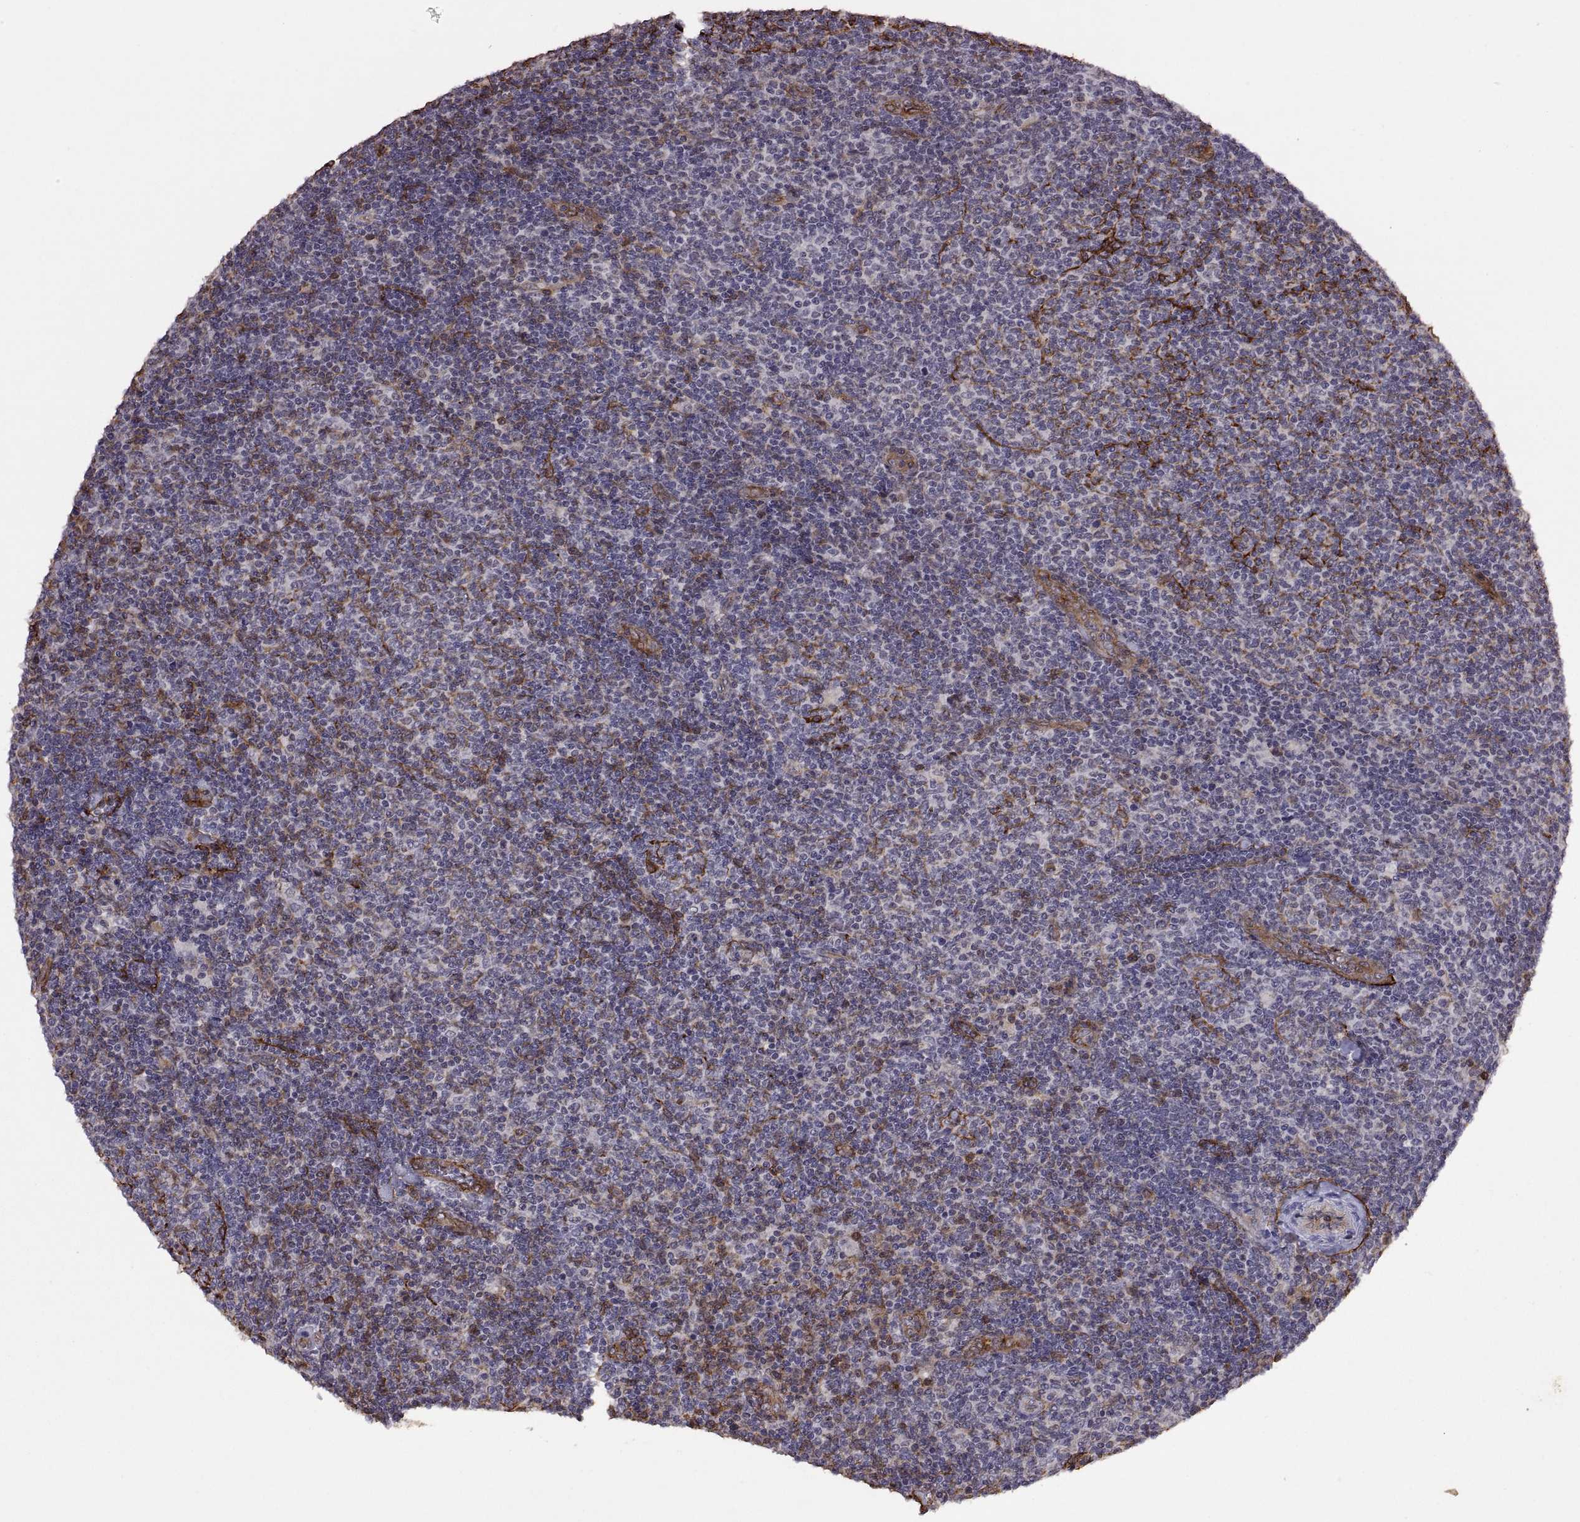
{"staining": {"intensity": "negative", "quantity": "none", "location": "none"}, "tissue": "lymphoma", "cell_type": "Tumor cells", "image_type": "cancer", "snomed": [{"axis": "morphology", "description": "Malignant lymphoma, non-Hodgkin's type, Low grade"}, {"axis": "topography", "description": "Lymph node"}], "caption": "This is a micrograph of IHC staining of low-grade malignant lymphoma, non-Hodgkin's type, which shows no staining in tumor cells.", "gene": "S100A10", "patient": {"sex": "male", "age": 52}}